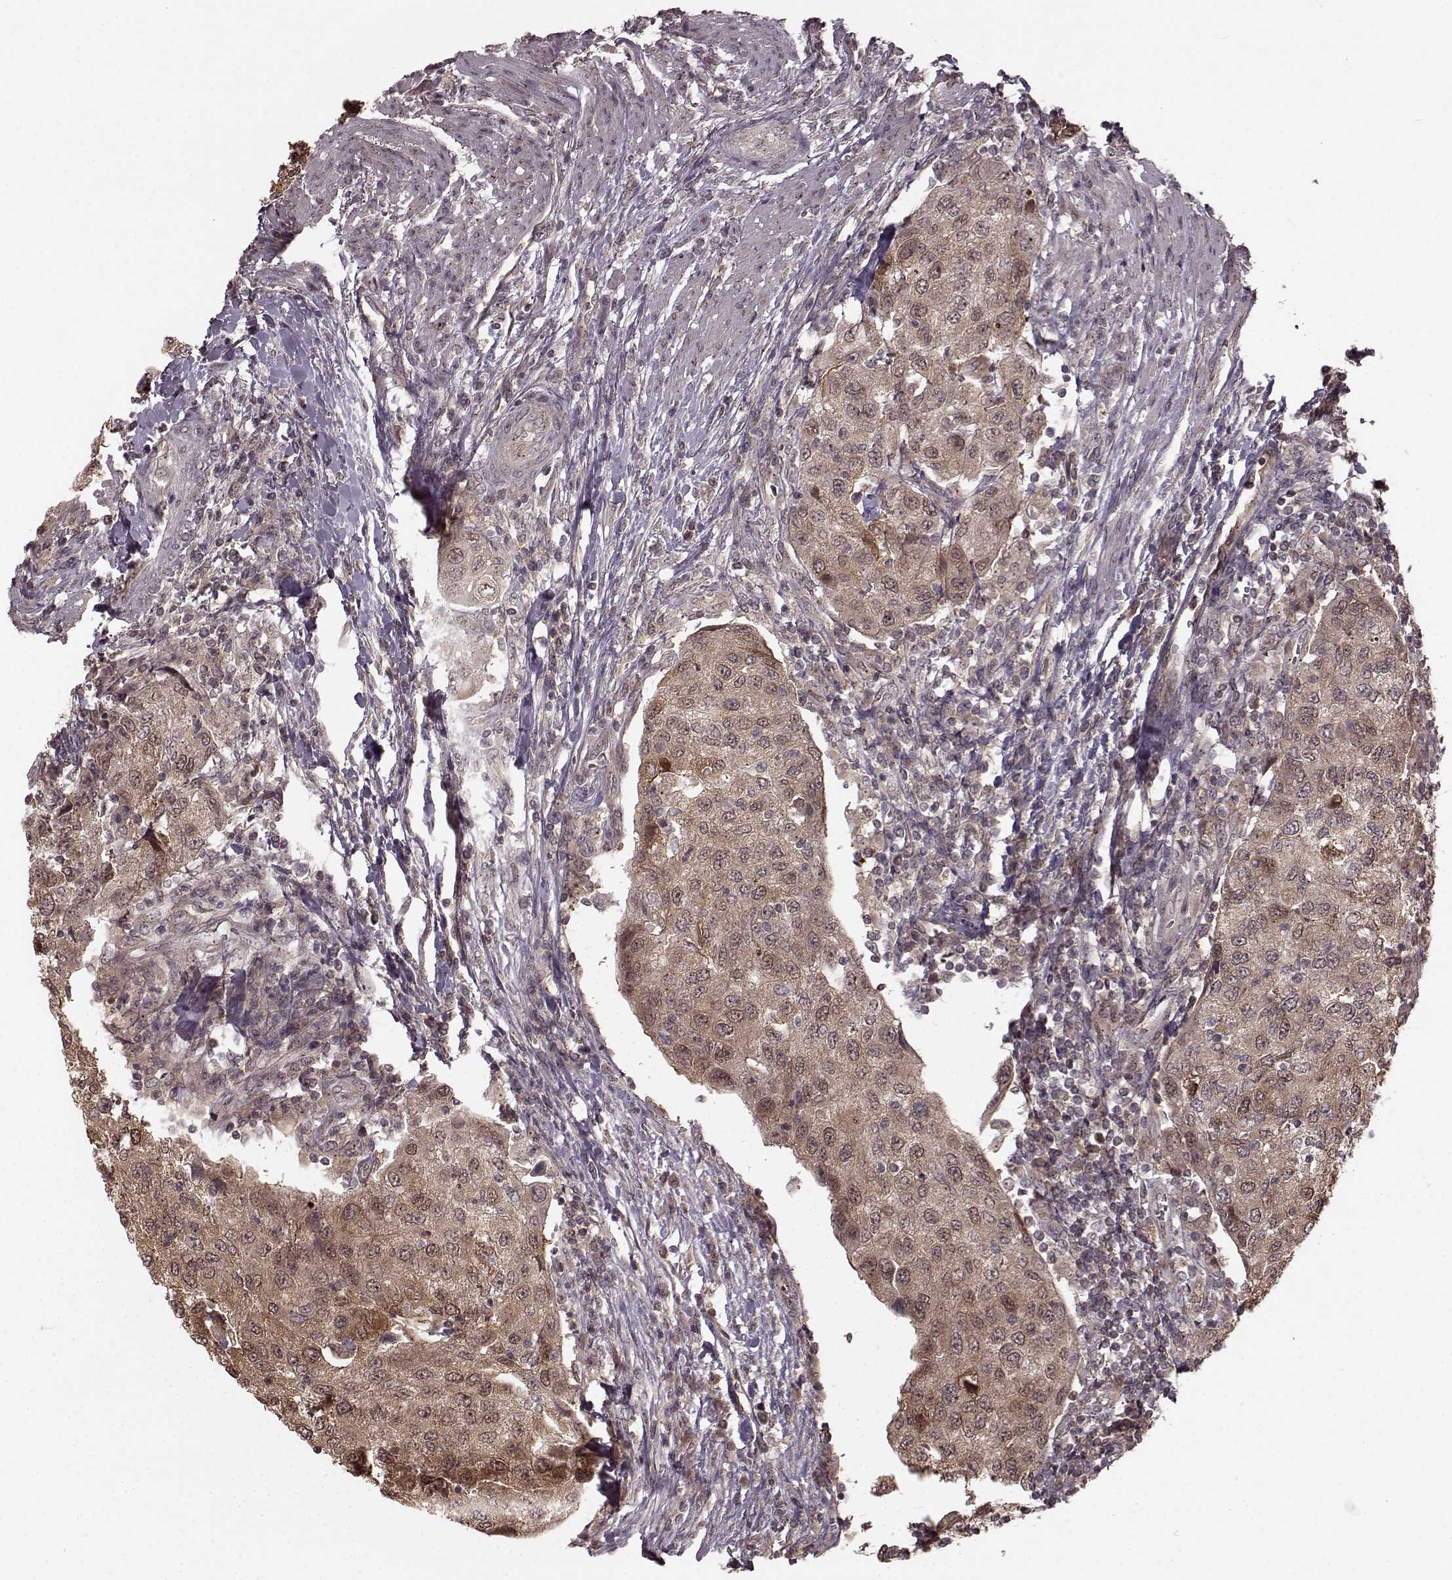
{"staining": {"intensity": "weak", "quantity": "25%-75%", "location": "cytoplasmic/membranous"}, "tissue": "urothelial cancer", "cell_type": "Tumor cells", "image_type": "cancer", "snomed": [{"axis": "morphology", "description": "Urothelial carcinoma, High grade"}, {"axis": "topography", "description": "Urinary bladder"}], "caption": "High-grade urothelial carcinoma stained for a protein demonstrates weak cytoplasmic/membranous positivity in tumor cells. The protein is shown in brown color, while the nuclei are stained blue.", "gene": "GSS", "patient": {"sex": "female", "age": 78}}